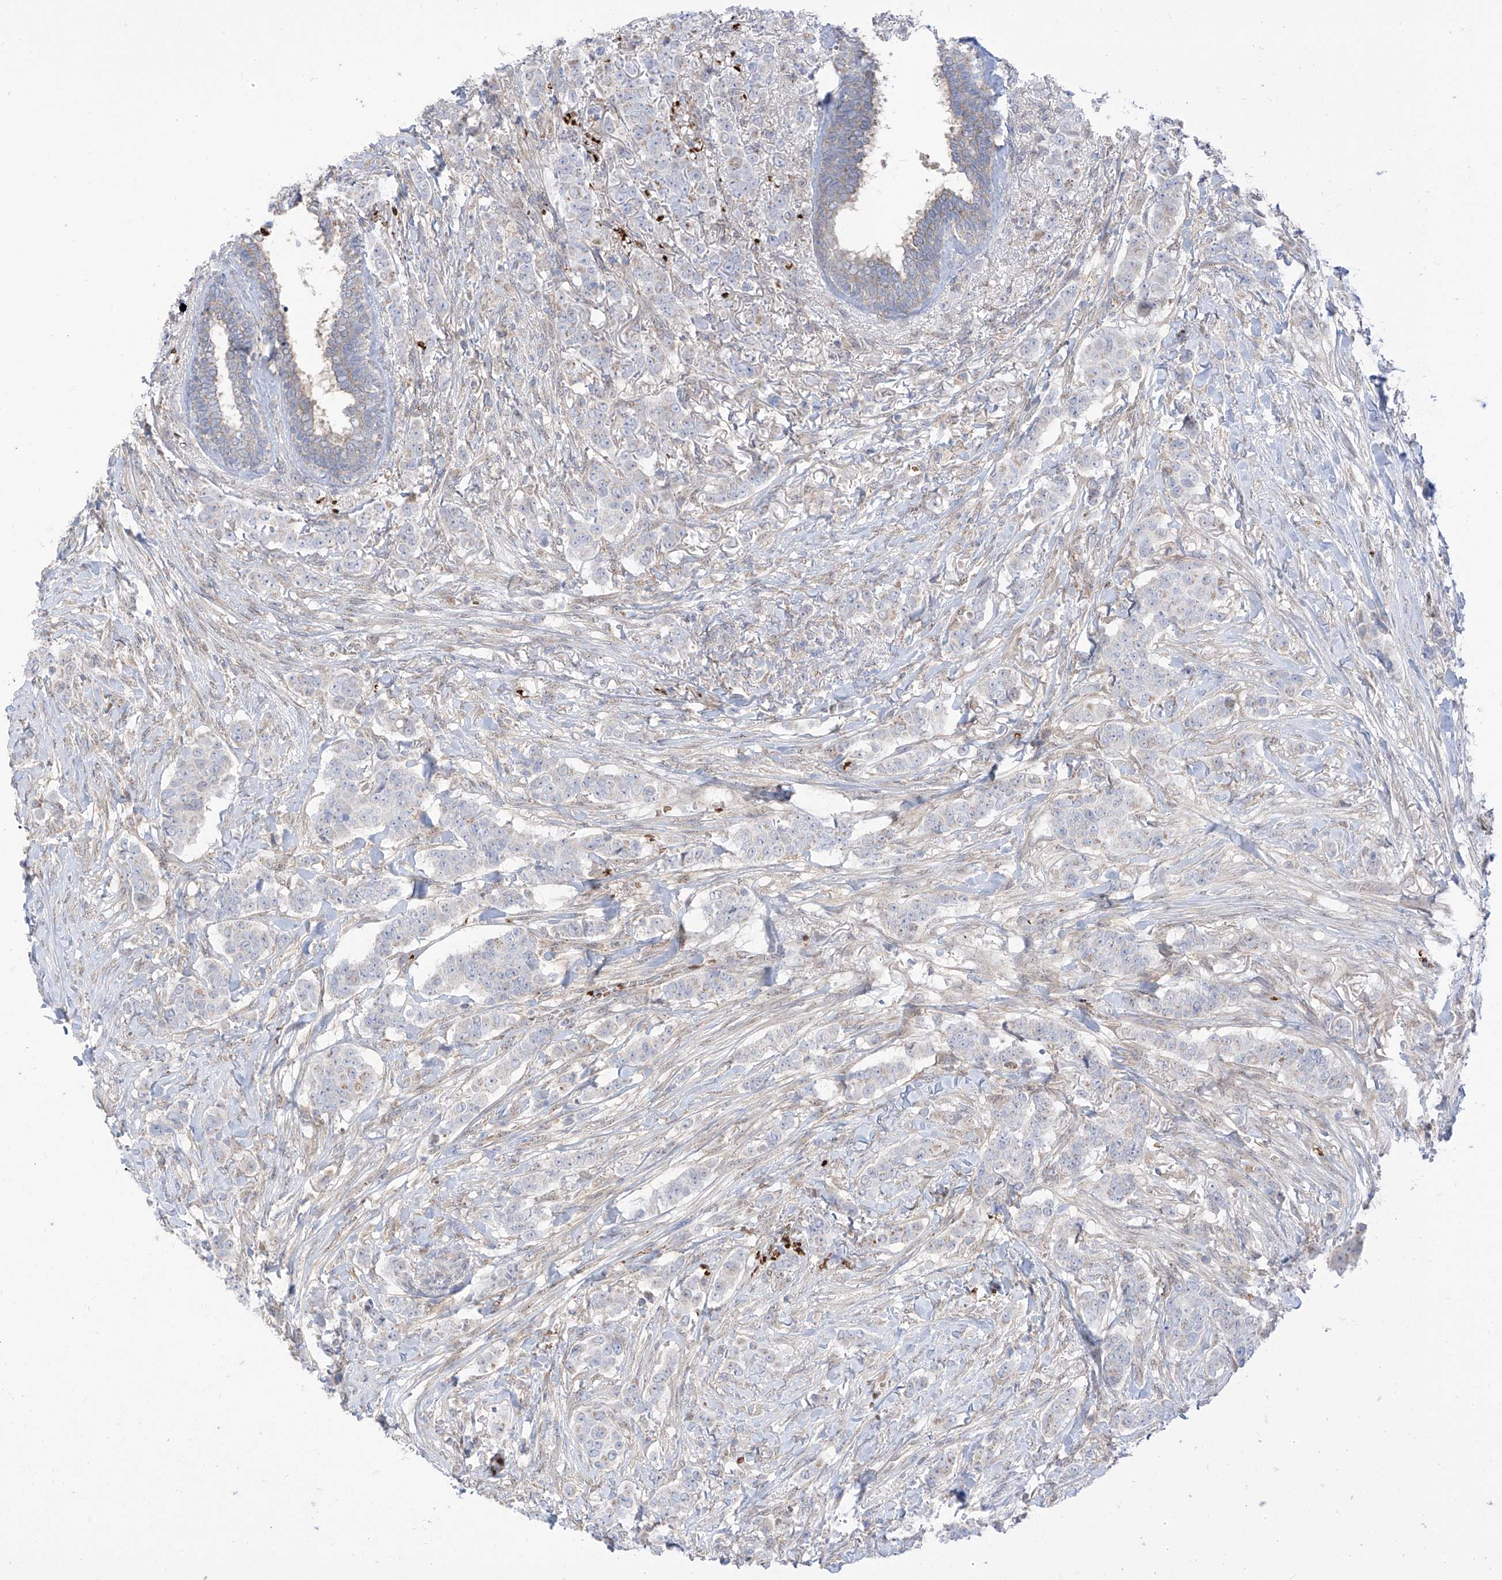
{"staining": {"intensity": "negative", "quantity": "none", "location": "none"}, "tissue": "breast cancer", "cell_type": "Tumor cells", "image_type": "cancer", "snomed": [{"axis": "morphology", "description": "Duct carcinoma"}, {"axis": "topography", "description": "Breast"}], "caption": "IHC photomicrograph of breast cancer (intraductal carcinoma) stained for a protein (brown), which demonstrates no staining in tumor cells.", "gene": "ARHGEF40", "patient": {"sex": "female", "age": 40}}